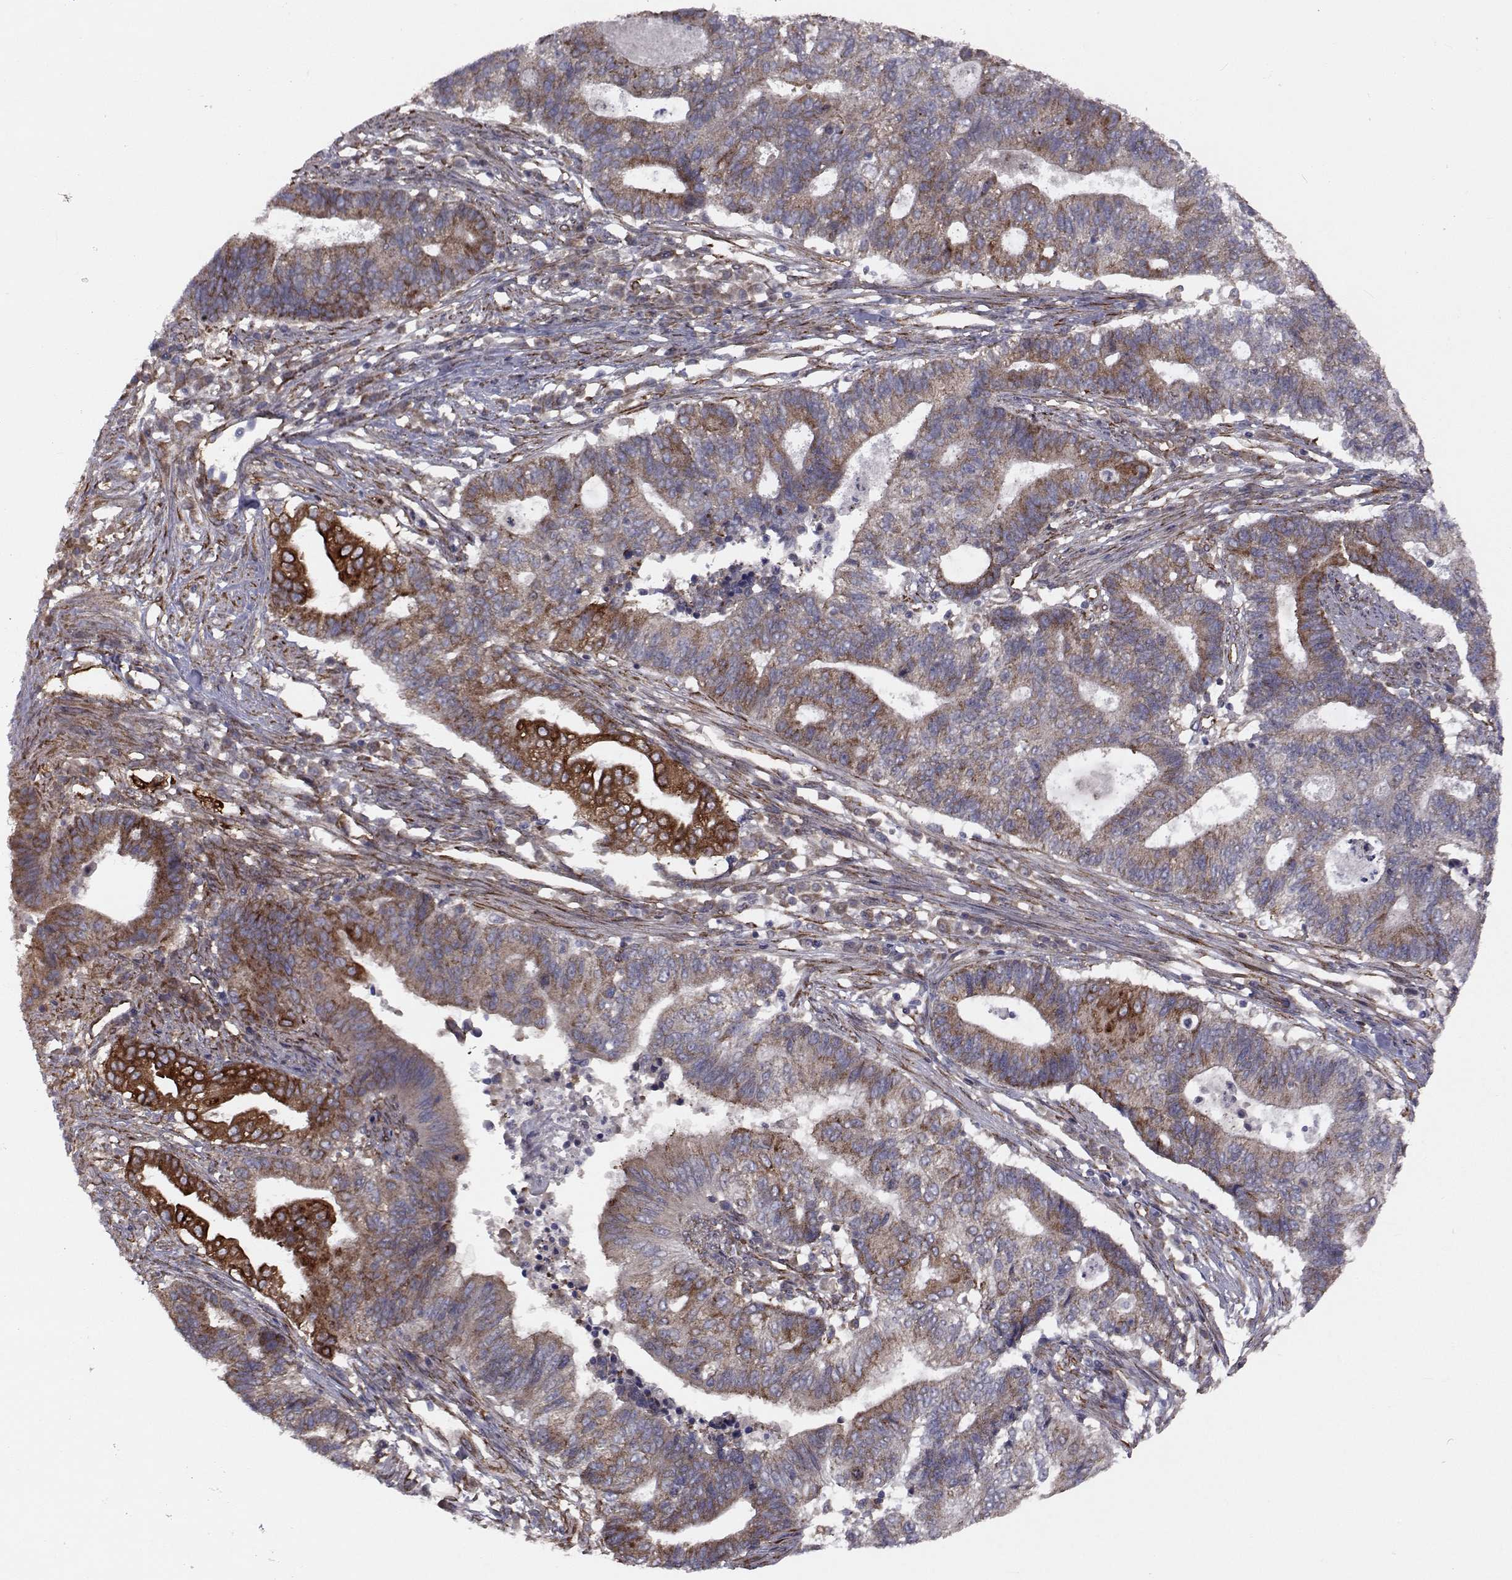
{"staining": {"intensity": "strong", "quantity": "<25%", "location": "cytoplasmic/membranous"}, "tissue": "endometrial cancer", "cell_type": "Tumor cells", "image_type": "cancer", "snomed": [{"axis": "morphology", "description": "Adenocarcinoma, NOS"}, {"axis": "topography", "description": "Uterus"}, {"axis": "topography", "description": "Endometrium"}], "caption": "Endometrial cancer (adenocarcinoma) was stained to show a protein in brown. There is medium levels of strong cytoplasmic/membranous expression in about <25% of tumor cells. The staining was performed using DAB, with brown indicating positive protein expression. Nuclei are stained blue with hematoxylin.", "gene": "TRIP10", "patient": {"sex": "female", "age": 54}}